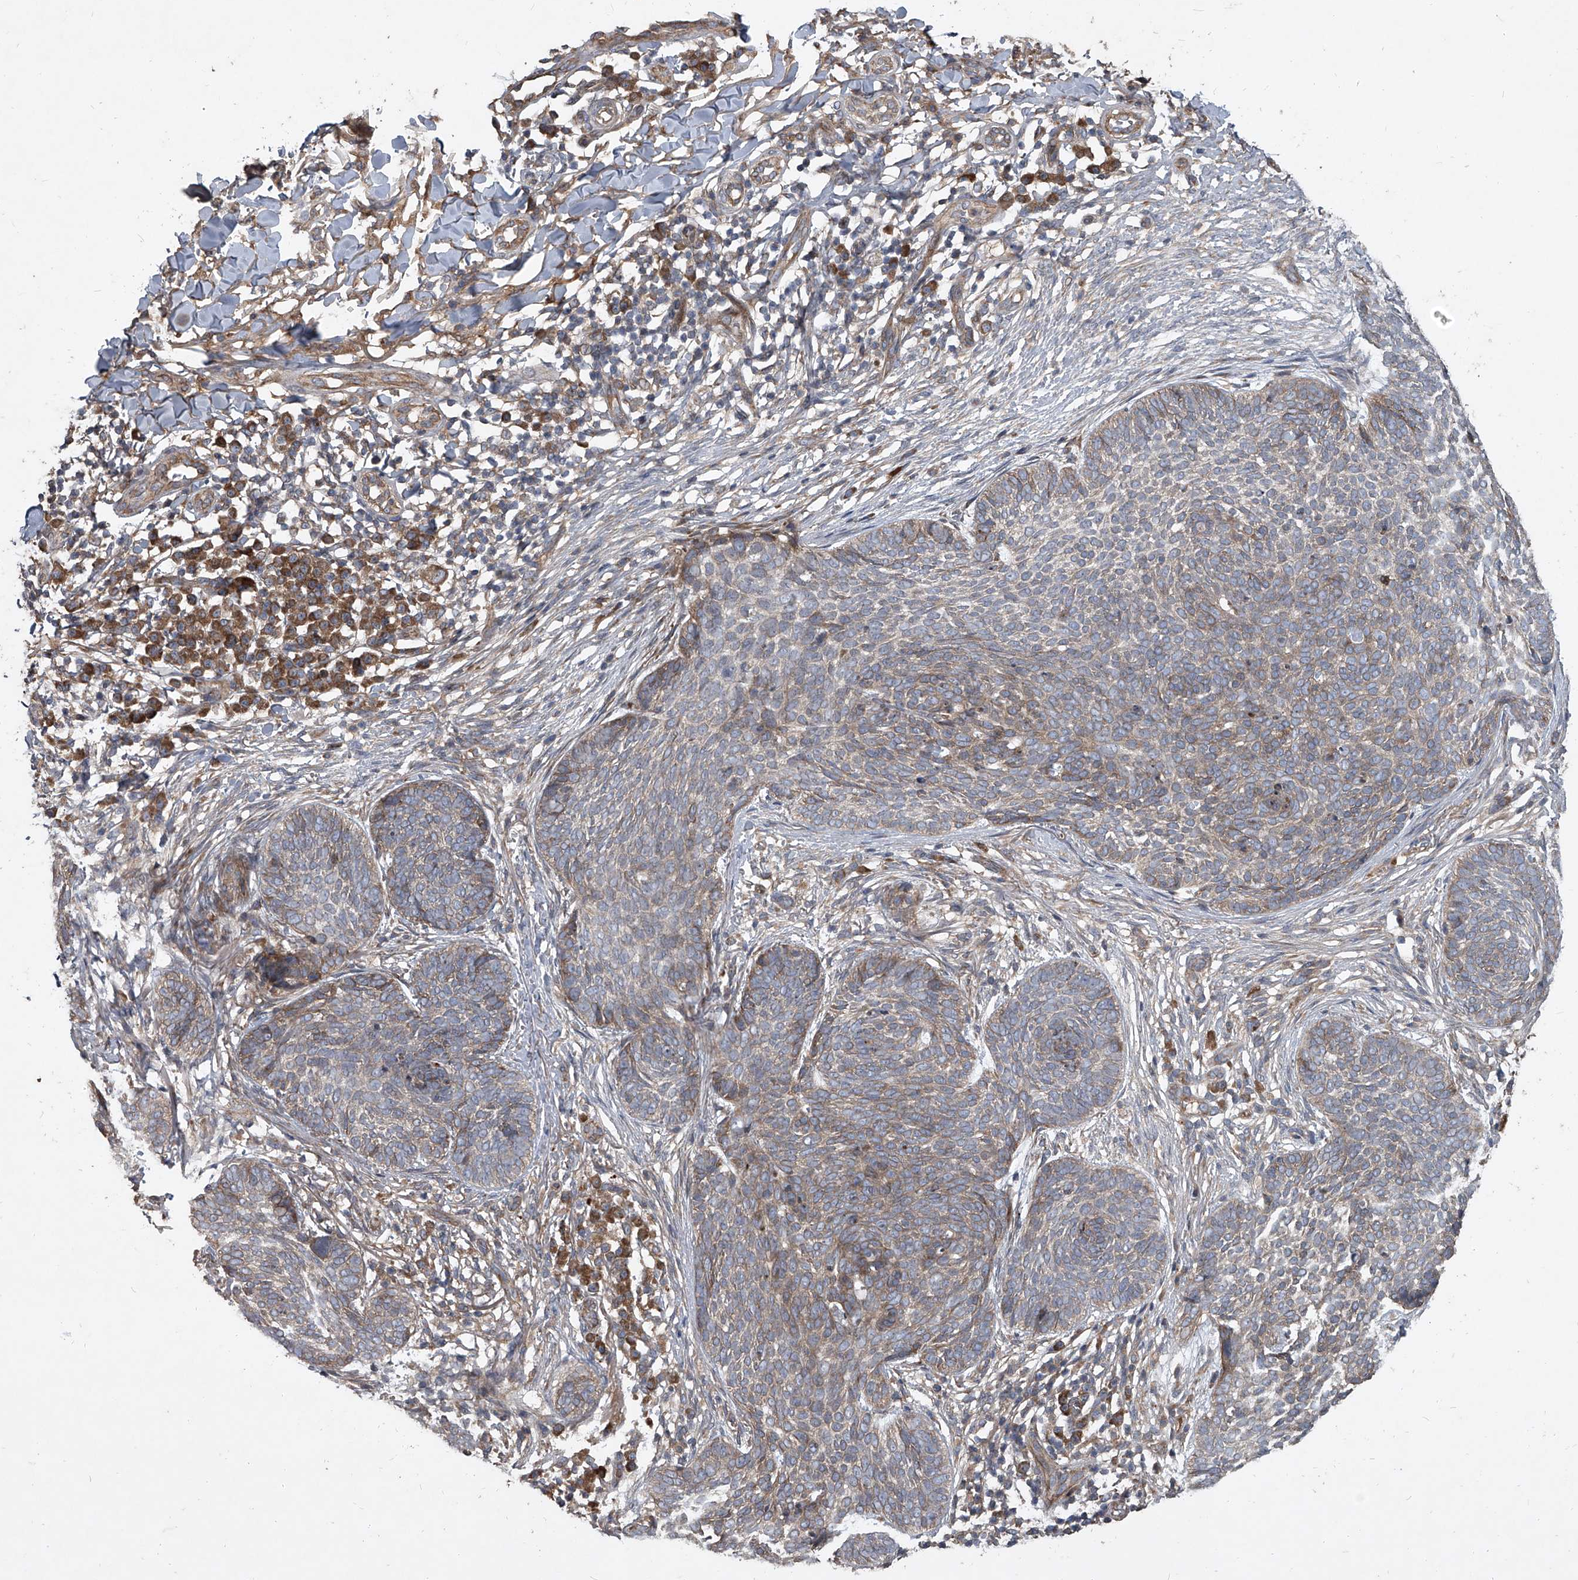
{"staining": {"intensity": "weak", "quantity": "25%-75%", "location": "cytoplasmic/membranous"}, "tissue": "skin cancer", "cell_type": "Tumor cells", "image_type": "cancer", "snomed": [{"axis": "morphology", "description": "Basal cell carcinoma"}, {"axis": "topography", "description": "Skin"}], "caption": "IHC of skin cancer displays low levels of weak cytoplasmic/membranous staining in about 25%-75% of tumor cells.", "gene": "EVA1C", "patient": {"sex": "female", "age": 64}}